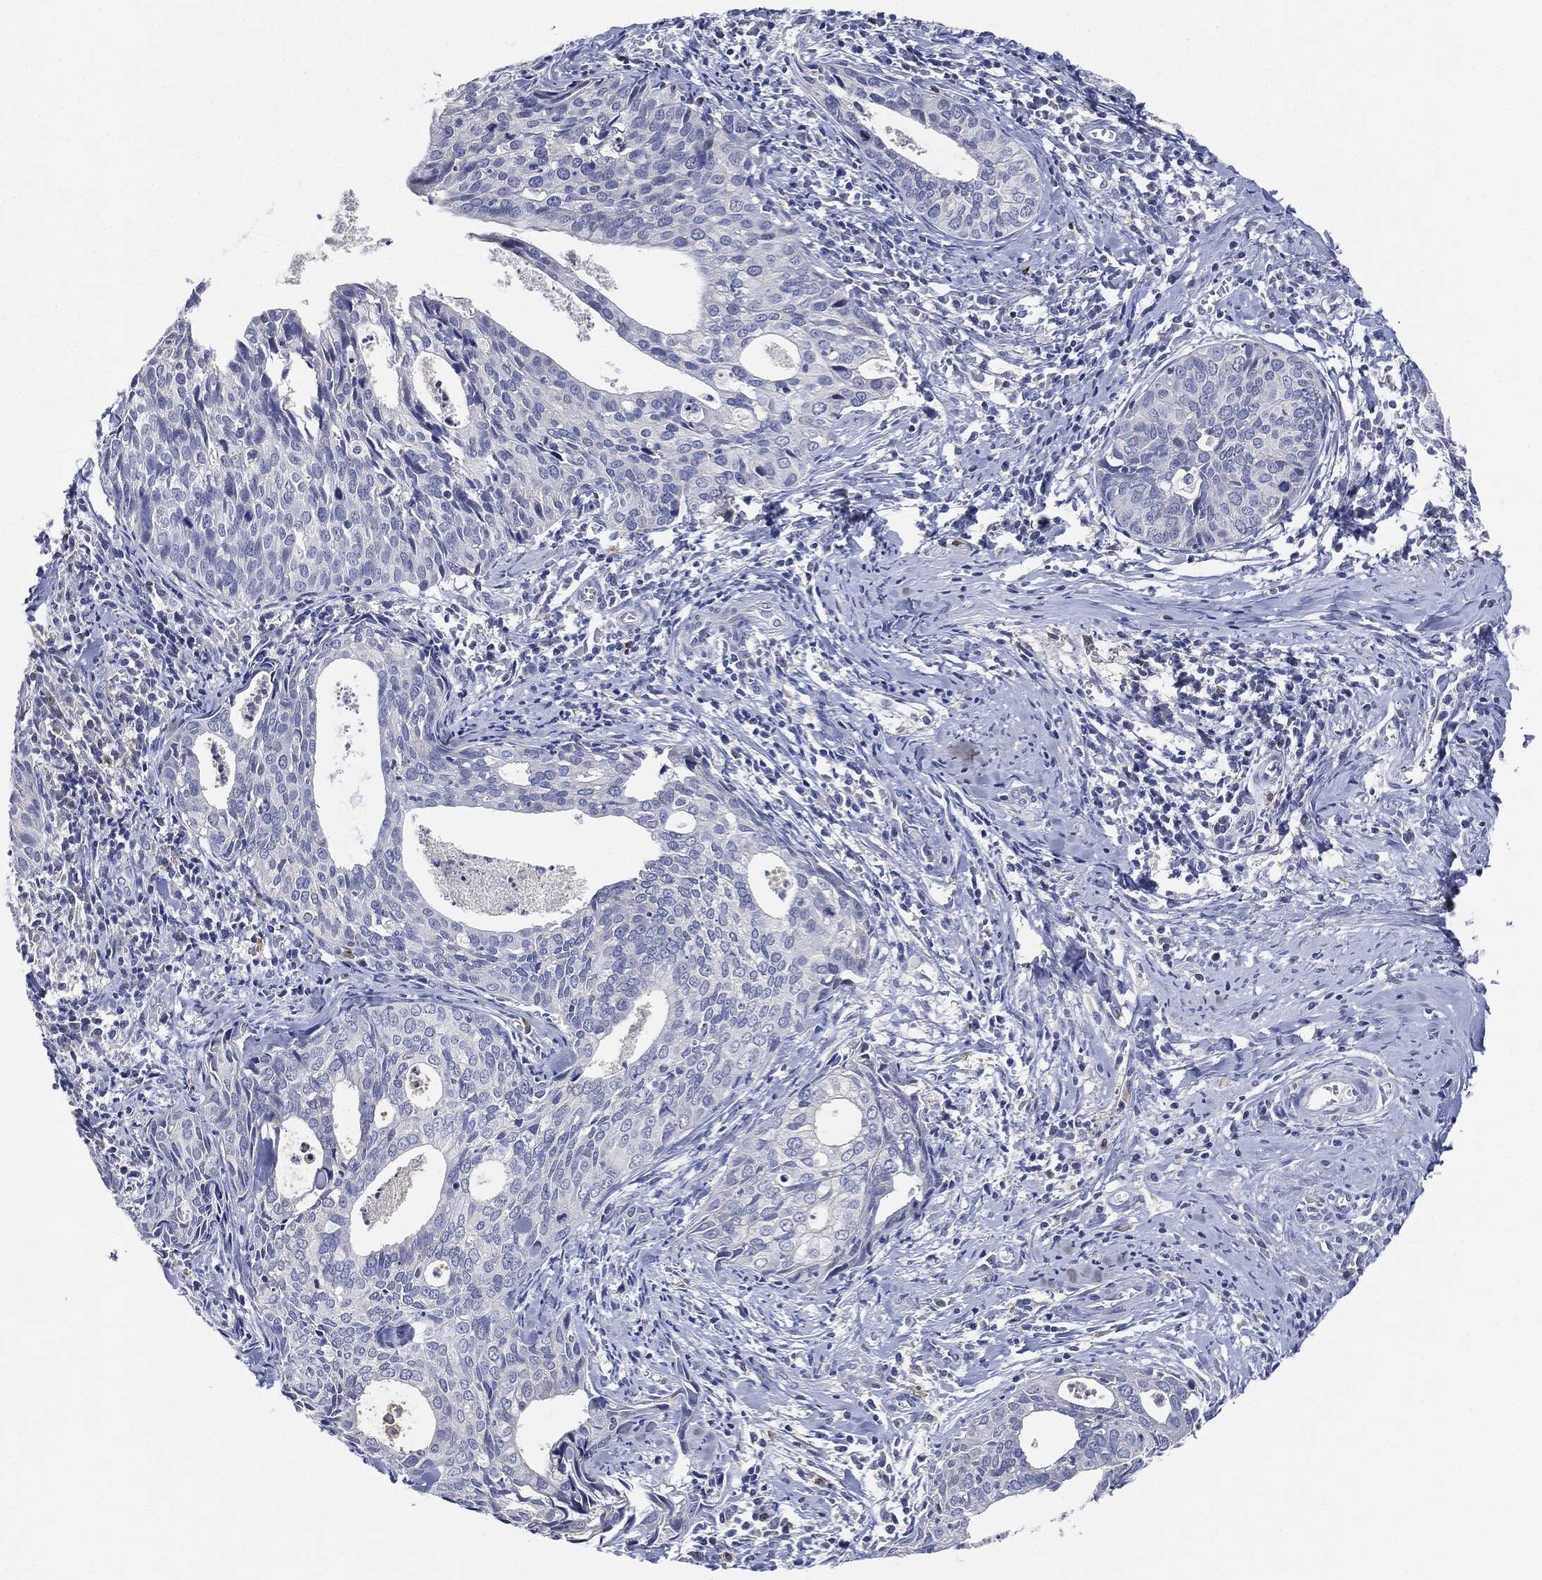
{"staining": {"intensity": "negative", "quantity": "none", "location": "none"}, "tissue": "cervical cancer", "cell_type": "Tumor cells", "image_type": "cancer", "snomed": [{"axis": "morphology", "description": "Squamous cell carcinoma, NOS"}, {"axis": "topography", "description": "Cervix"}], "caption": "IHC micrograph of neoplastic tissue: human squamous cell carcinoma (cervical) stained with DAB (3,3'-diaminobenzidine) displays no significant protein positivity in tumor cells. (Brightfield microscopy of DAB immunohistochemistry at high magnification).", "gene": "NTRK1", "patient": {"sex": "female", "age": 29}}